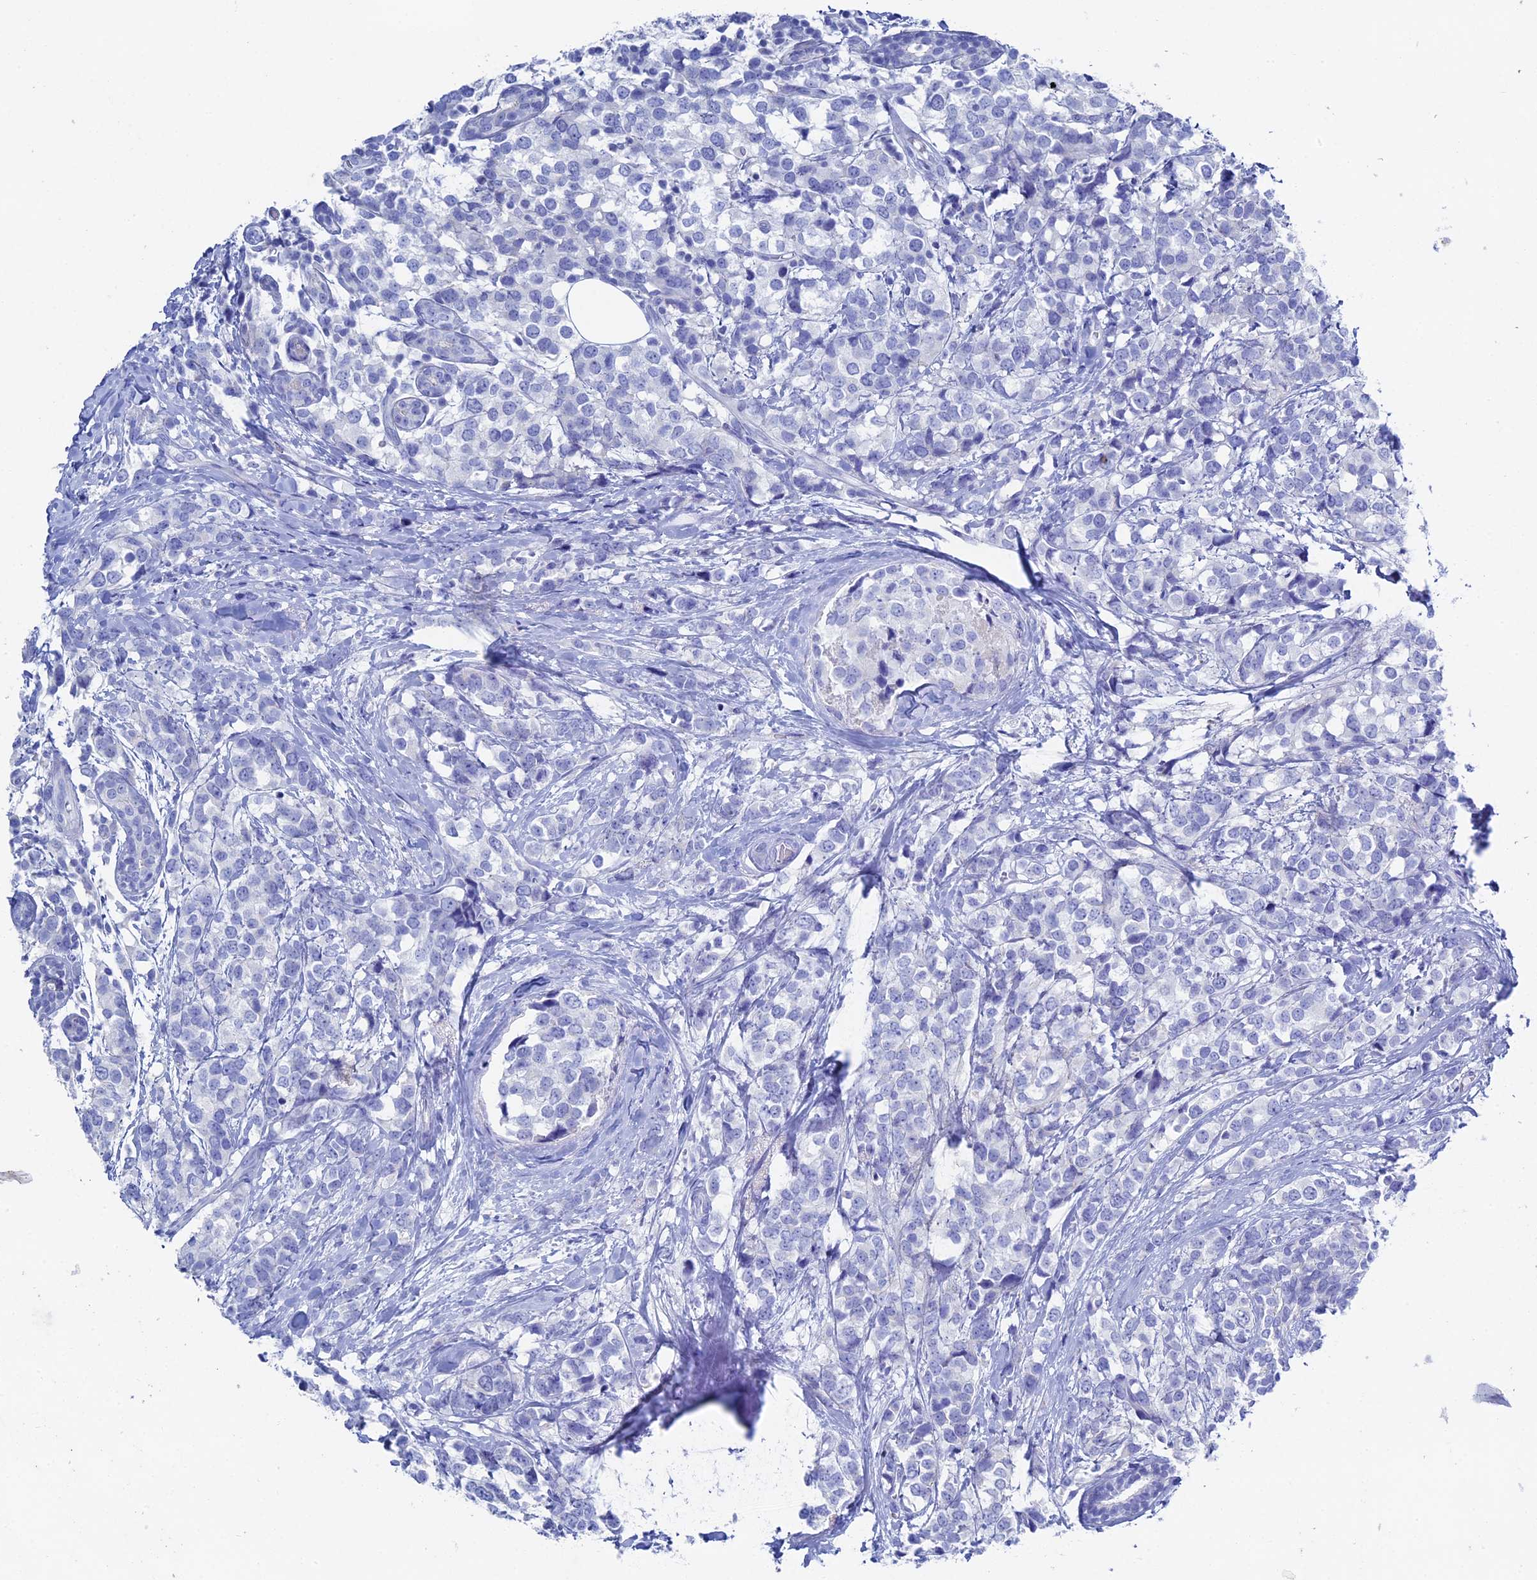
{"staining": {"intensity": "negative", "quantity": "none", "location": "none"}, "tissue": "breast cancer", "cell_type": "Tumor cells", "image_type": "cancer", "snomed": [{"axis": "morphology", "description": "Lobular carcinoma"}, {"axis": "topography", "description": "Breast"}], "caption": "Breast lobular carcinoma stained for a protein using IHC displays no positivity tumor cells.", "gene": "UNC119", "patient": {"sex": "female", "age": 59}}